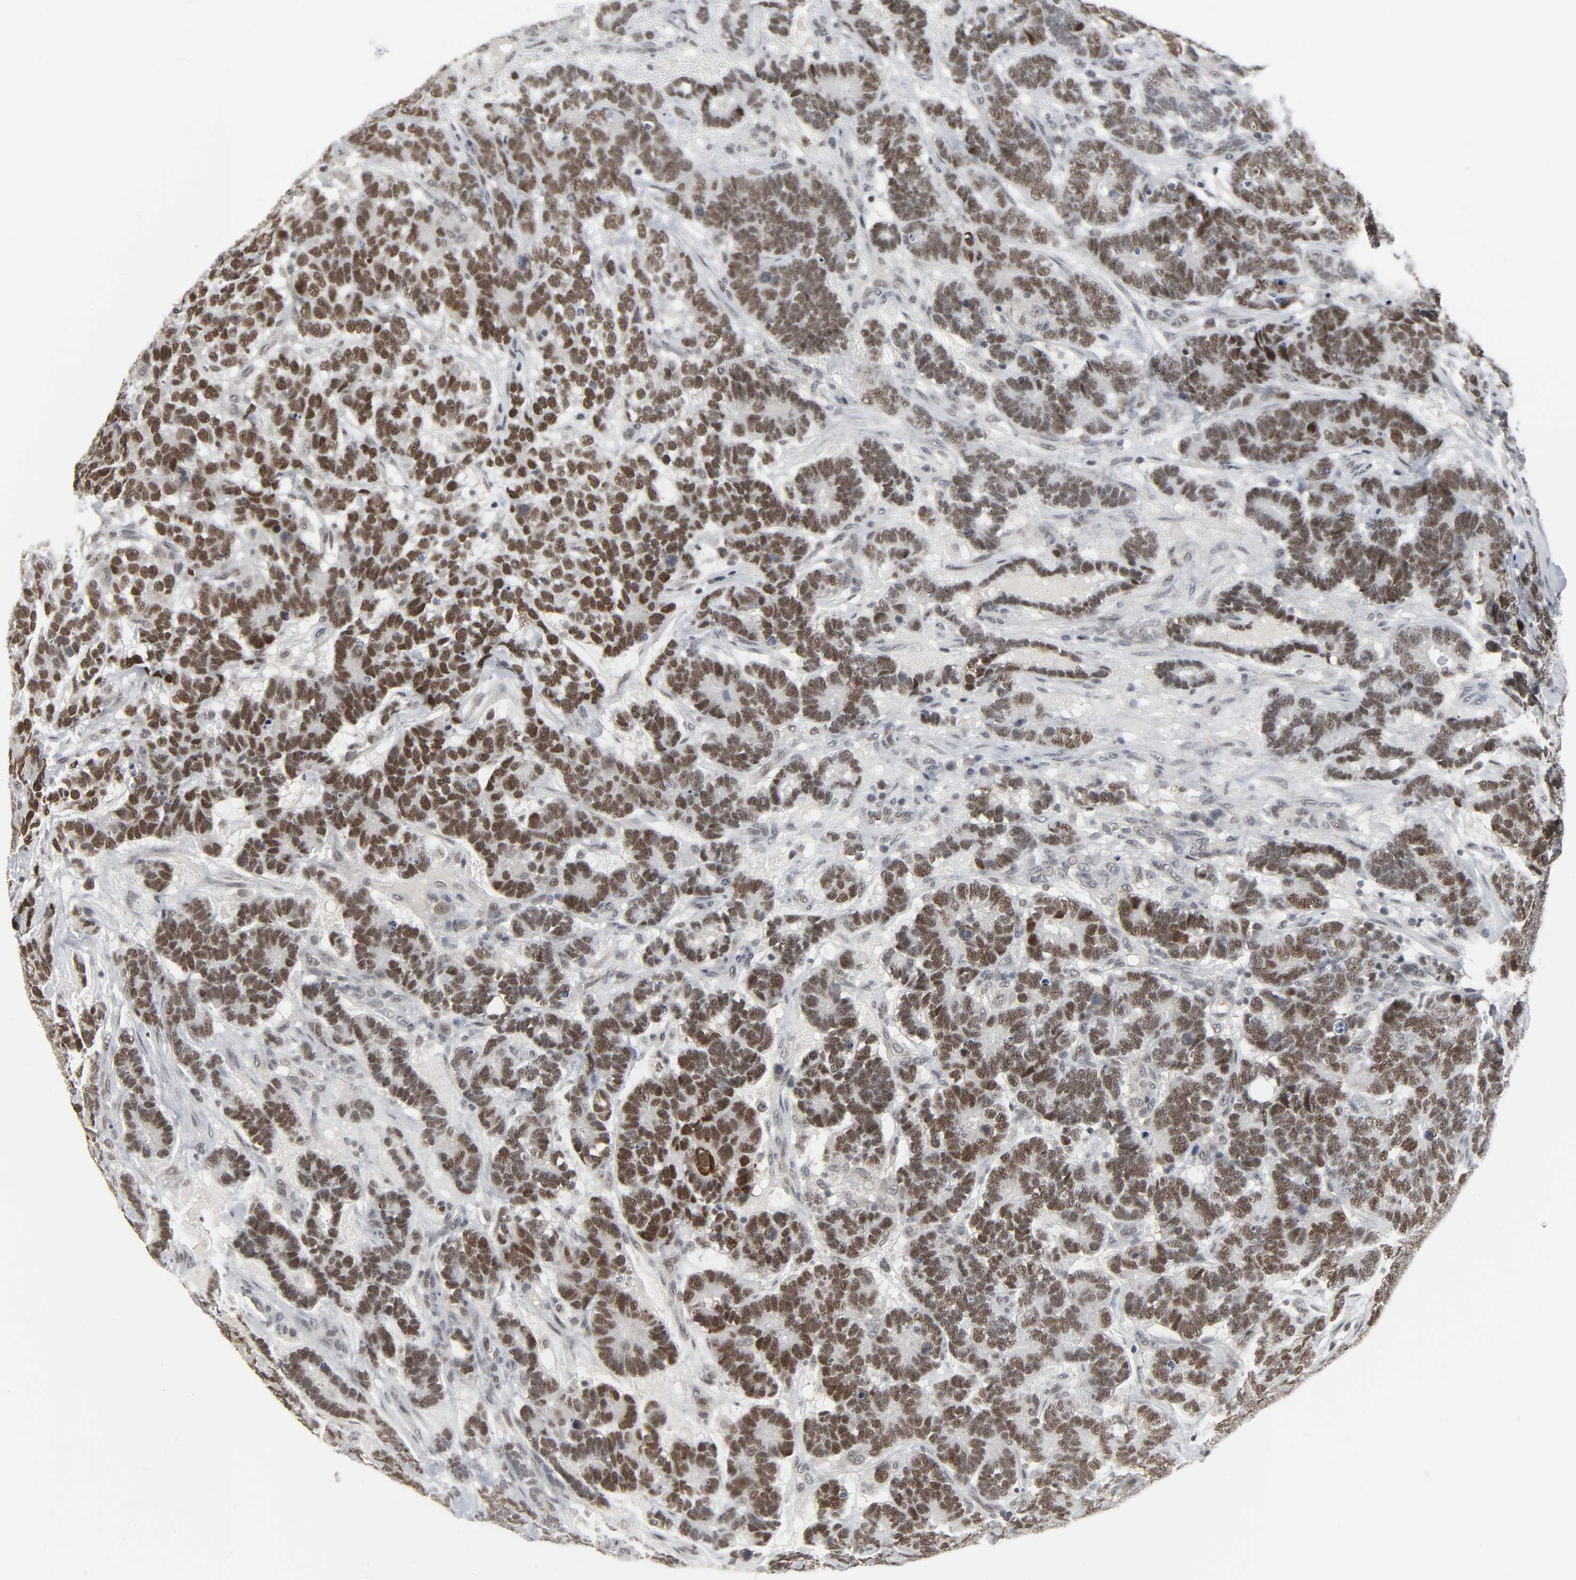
{"staining": {"intensity": "strong", "quantity": ">75%", "location": "nuclear"}, "tissue": "testis cancer", "cell_type": "Tumor cells", "image_type": "cancer", "snomed": [{"axis": "morphology", "description": "Carcinoma, Embryonal, NOS"}, {"axis": "topography", "description": "Testis"}], "caption": "About >75% of tumor cells in human testis cancer (embryonal carcinoma) demonstrate strong nuclear protein expression as visualized by brown immunohistochemical staining.", "gene": "MUC1", "patient": {"sex": "male", "age": 26}}